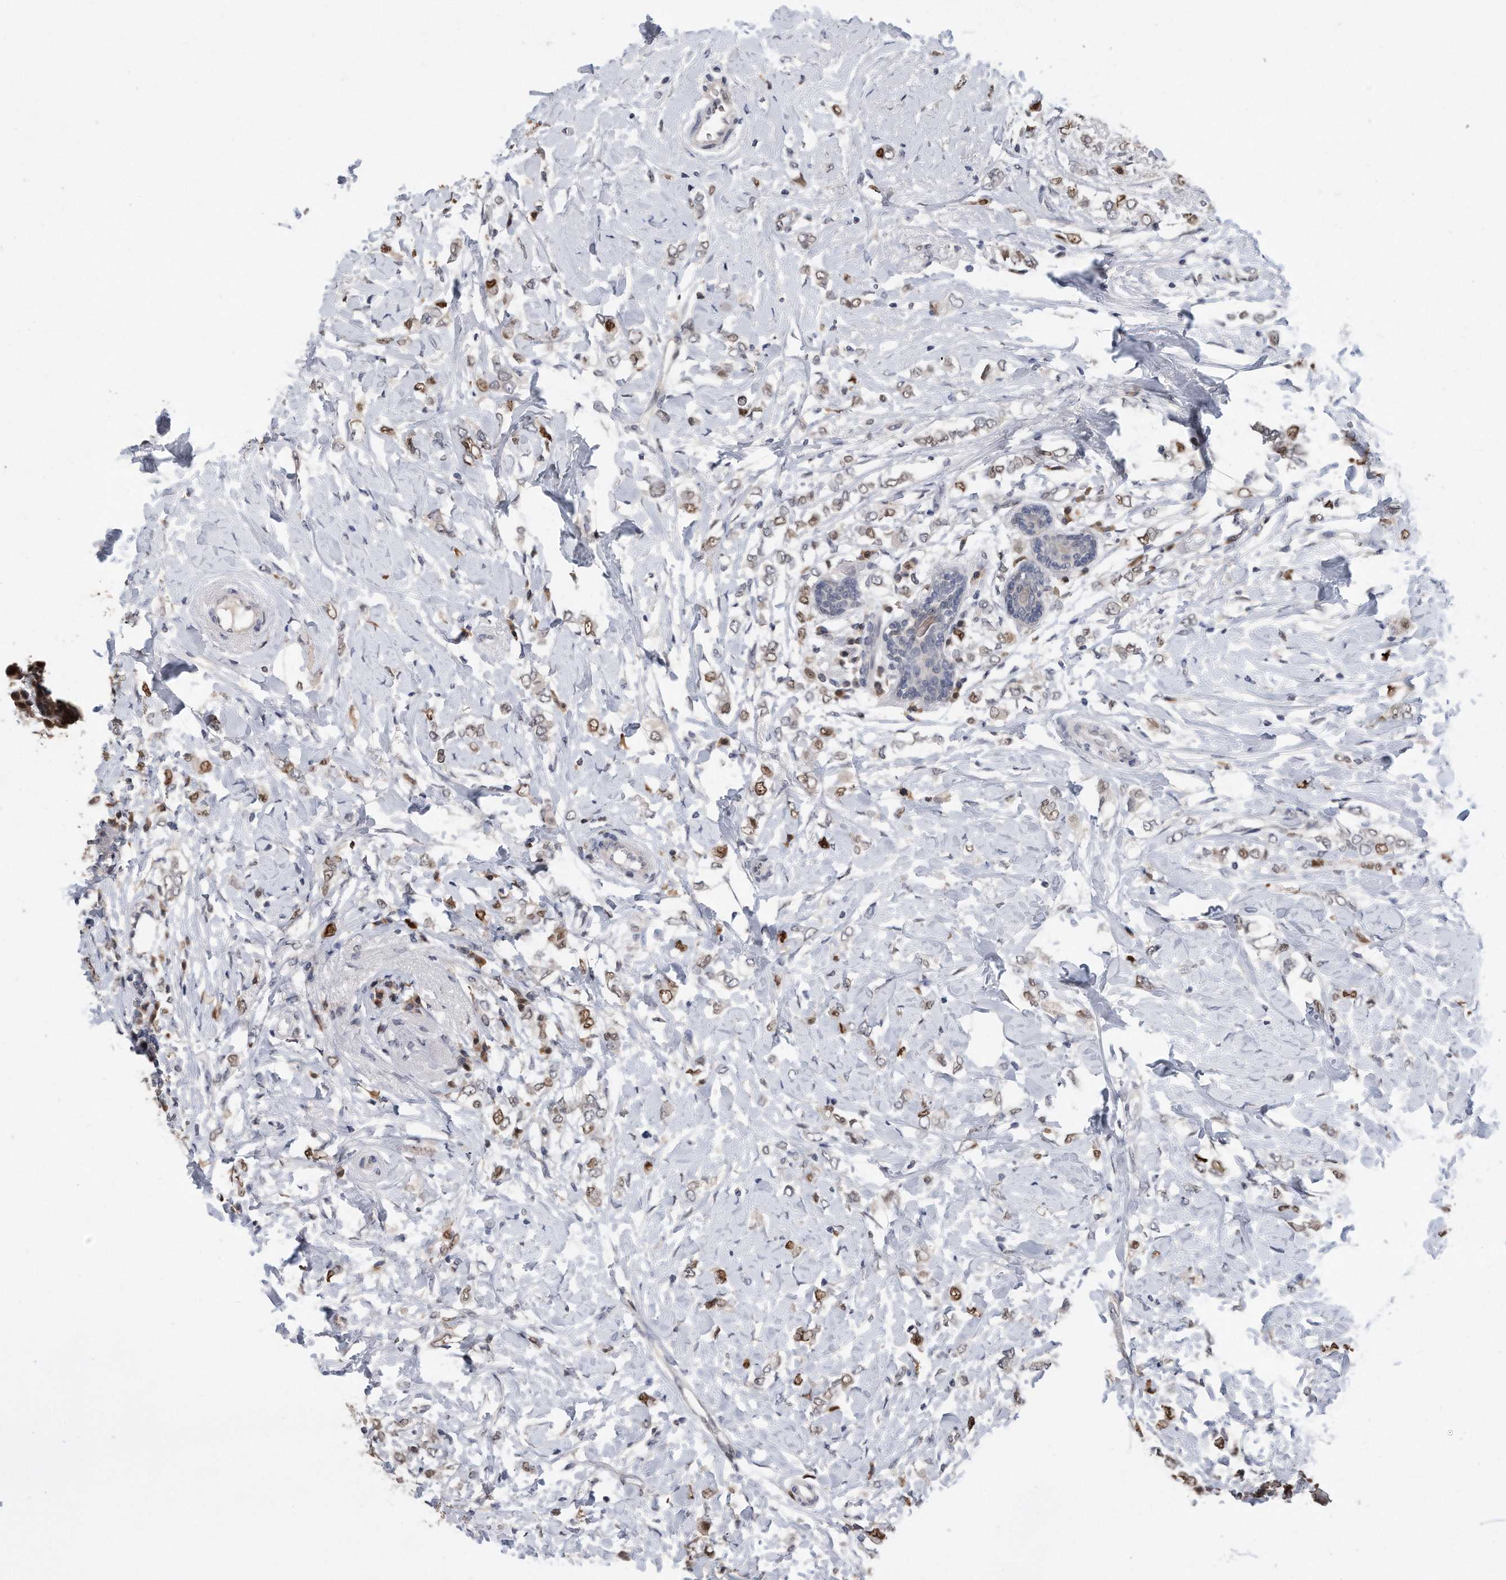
{"staining": {"intensity": "moderate", "quantity": ">75%", "location": "nuclear"}, "tissue": "breast cancer", "cell_type": "Tumor cells", "image_type": "cancer", "snomed": [{"axis": "morphology", "description": "Normal tissue, NOS"}, {"axis": "morphology", "description": "Lobular carcinoma"}, {"axis": "topography", "description": "Breast"}], "caption": "Protein expression analysis of breast cancer (lobular carcinoma) exhibits moderate nuclear staining in approximately >75% of tumor cells.", "gene": "PCNA", "patient": {"sex": "female", "age": 47}}